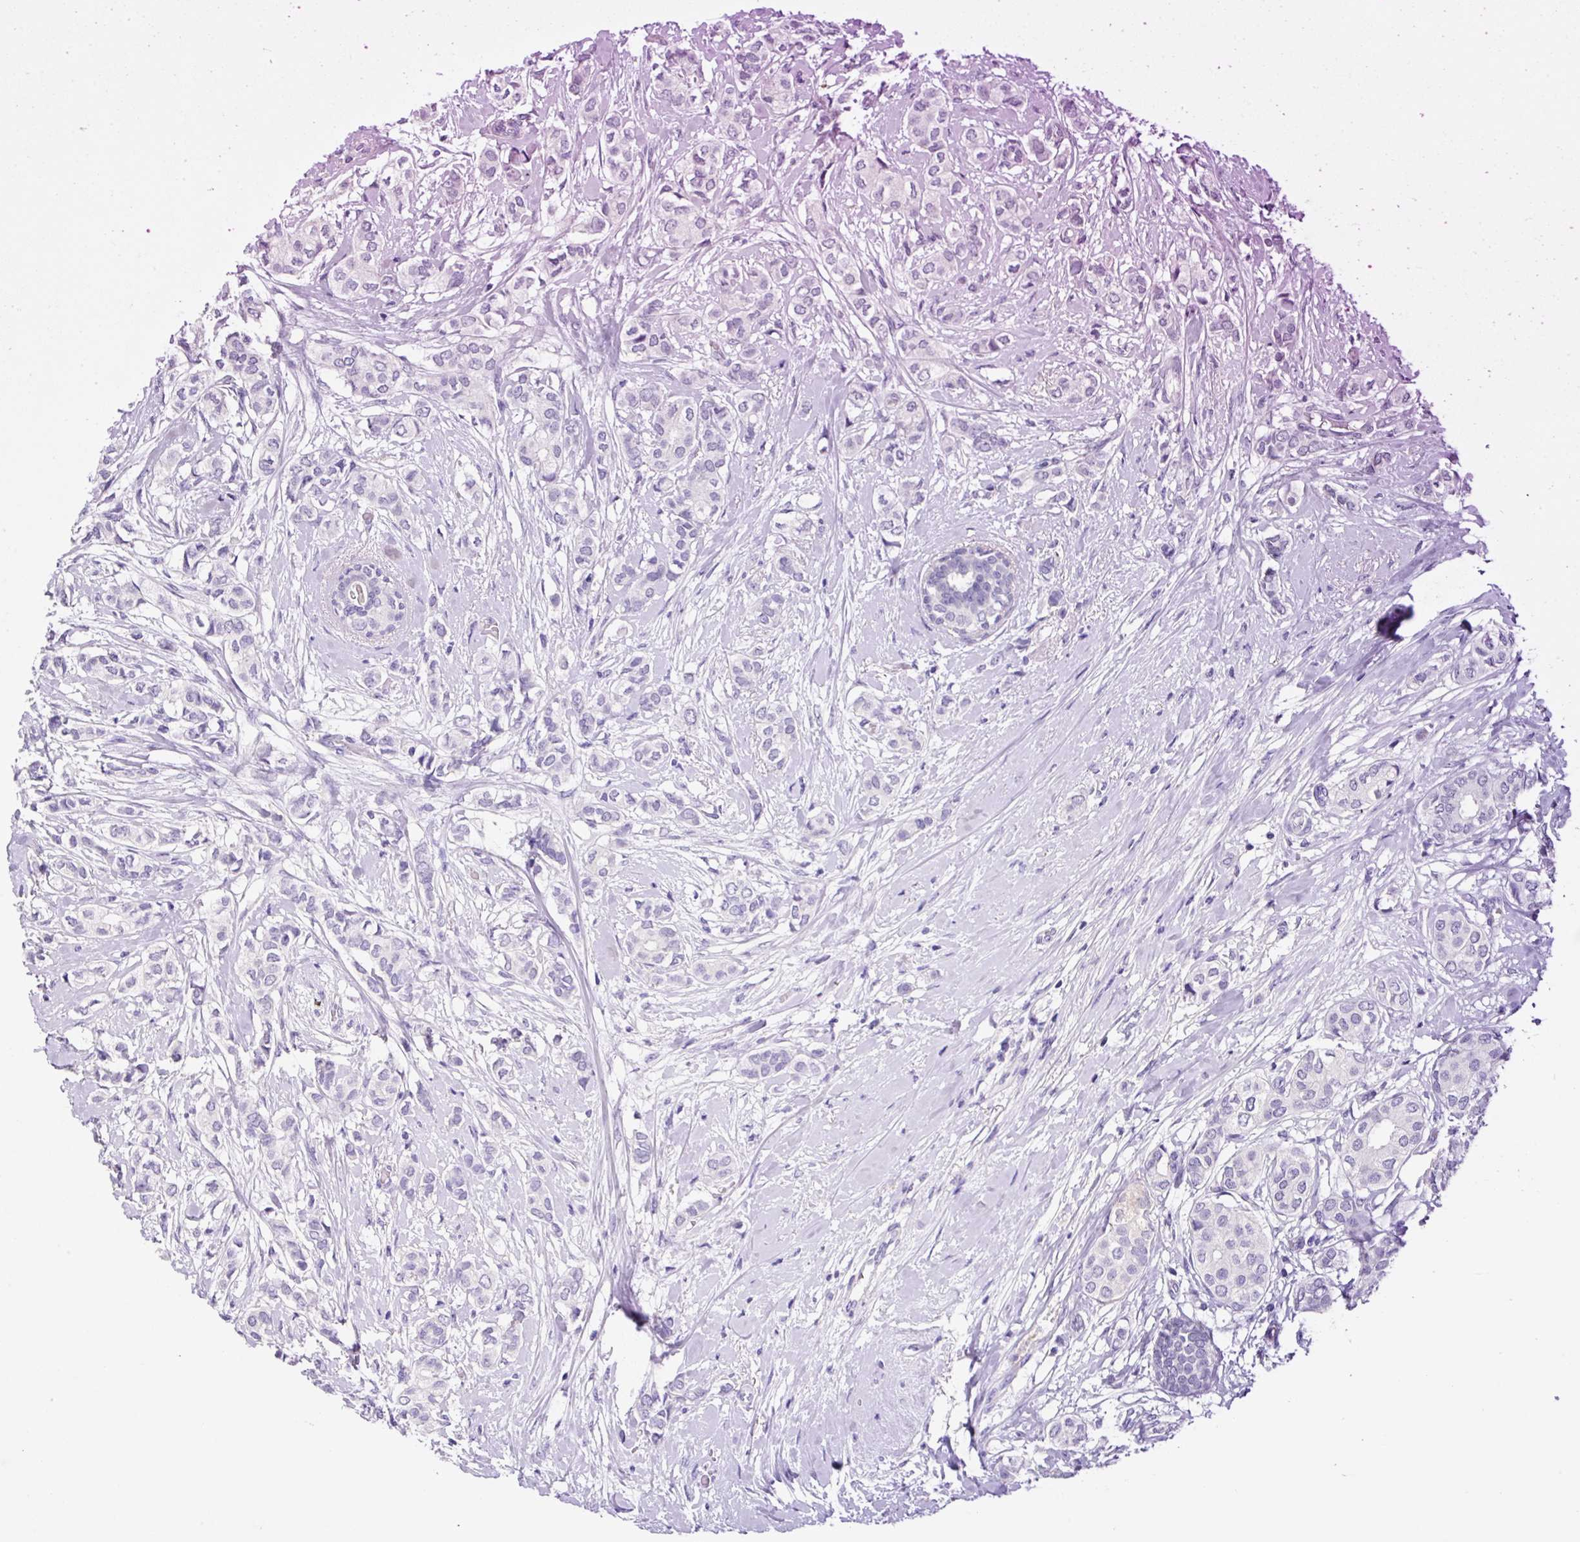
{"staining": {"intensity": "negative", "quantity": "none", "location": "none"}, "tissue": "breast cancer", "cell_type": "Tumor cells", "image_type": "cancer", "snomed": [{"axis": "morphology", "description": "Duct carcinoma"}, {"axis": "topography", "description": "Breast"}], "caption": "A high-resolution micrograph shows immunohistochemistry staining of breast infiltrating ductal carcinoma, which displays no significant positivity in tumor cells. Brightfield microscopy of IHC stained with DAB (3,3'-diaminobenzidine) (brown) and hematoxylin (blue), captured at high magnification.", "gene": "SYP", "patient": {"sex": "female", "age": 73}}